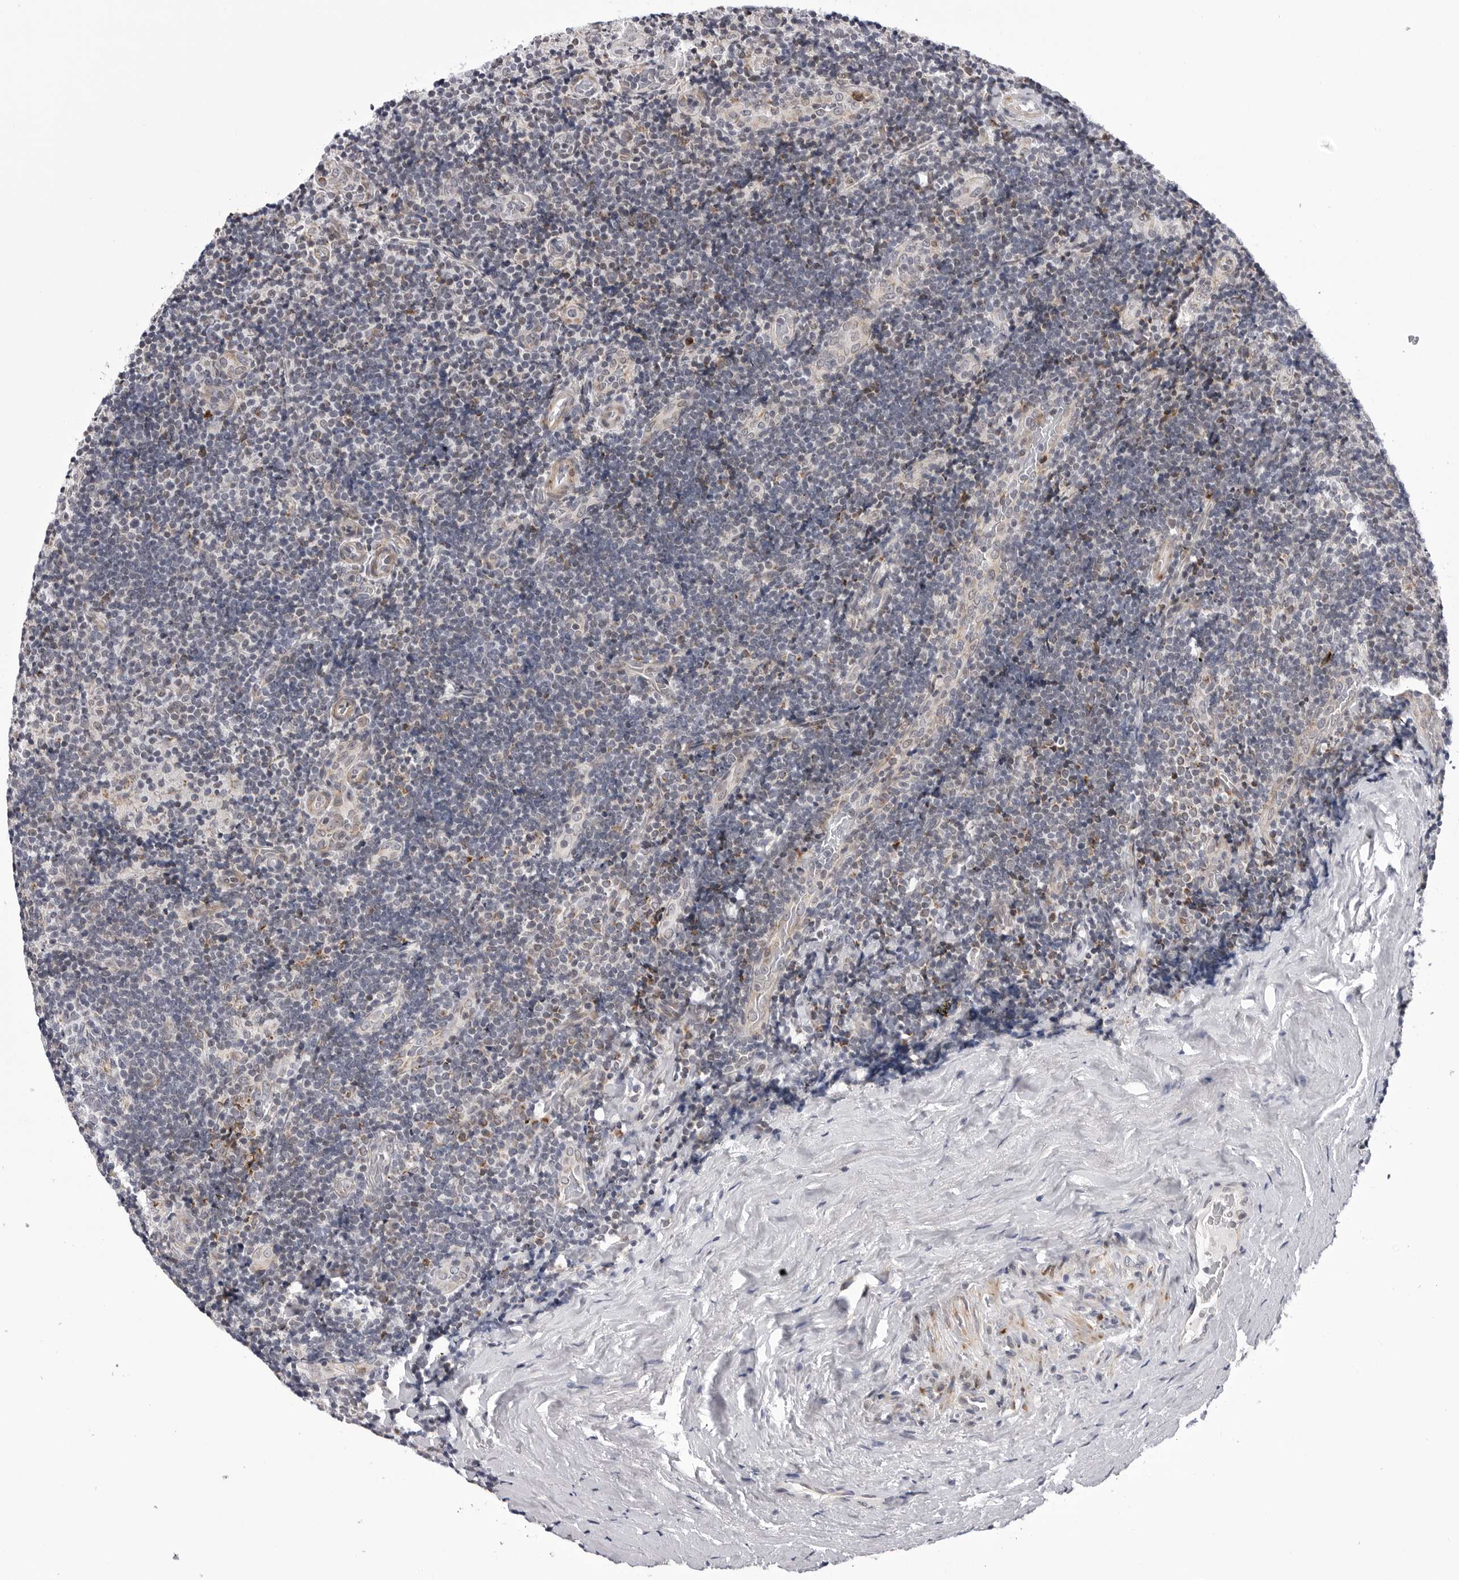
{"staining": {"intensity": "negative", "quantity": "none", "location": "none"}, "tissue": "lymphoma", "cell_type": "Tumor cells", "image_type": "cancer", "snomed": [{"axis": "morphology", "description": "Malignant lymphoma, non-Hodgkin's type, High grade"}, {"axis": "topography", "description": "Tonsil"}], "caption": "The IHC photomicrograph has no significant staining in tumor cells of malignant lymphoma, non-Hodgkin's type (high-grade) tissue.", "gene": "CDK20", "patient": {"sex": "female", "age": 36}}